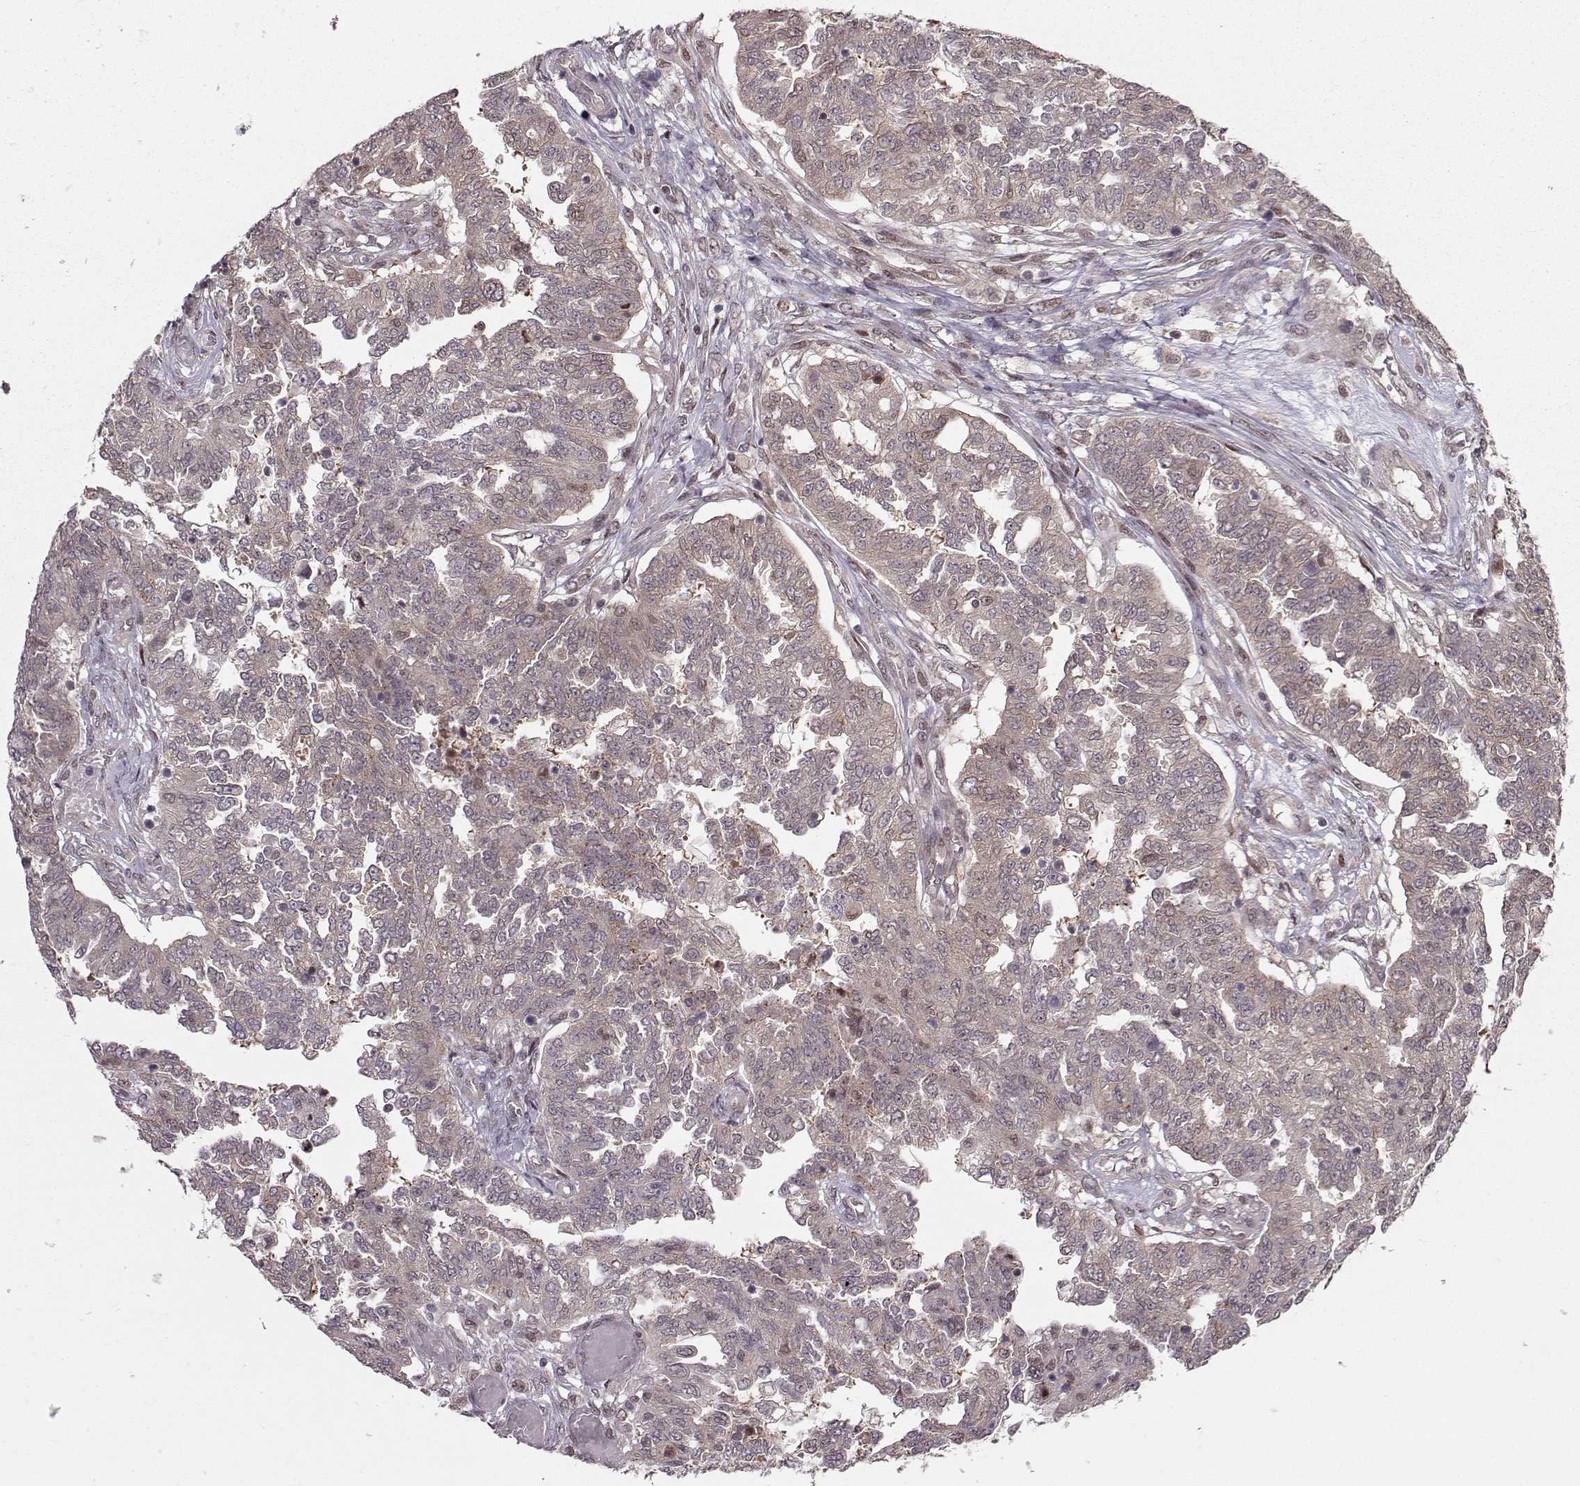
{"staining": {"intensity": "negative", "quantity": "none", "location": "none"}, "tissue": "ovarian cancer", "cell_type": "Tumor cells", "image_type": "cancer", "snomed": [{"axis": "morphology", "description": "Cystadenocarcinoma, serous, NOS"}, {"axis": "topography", "description": "Ovary"}], "caption": "Human ovarian cancer stained for a protein using immunohistochemistry (IHC) displays no expression in tumor cells.", "gene": "PKP2", "patient": {"sex": "female", "age": 67}}